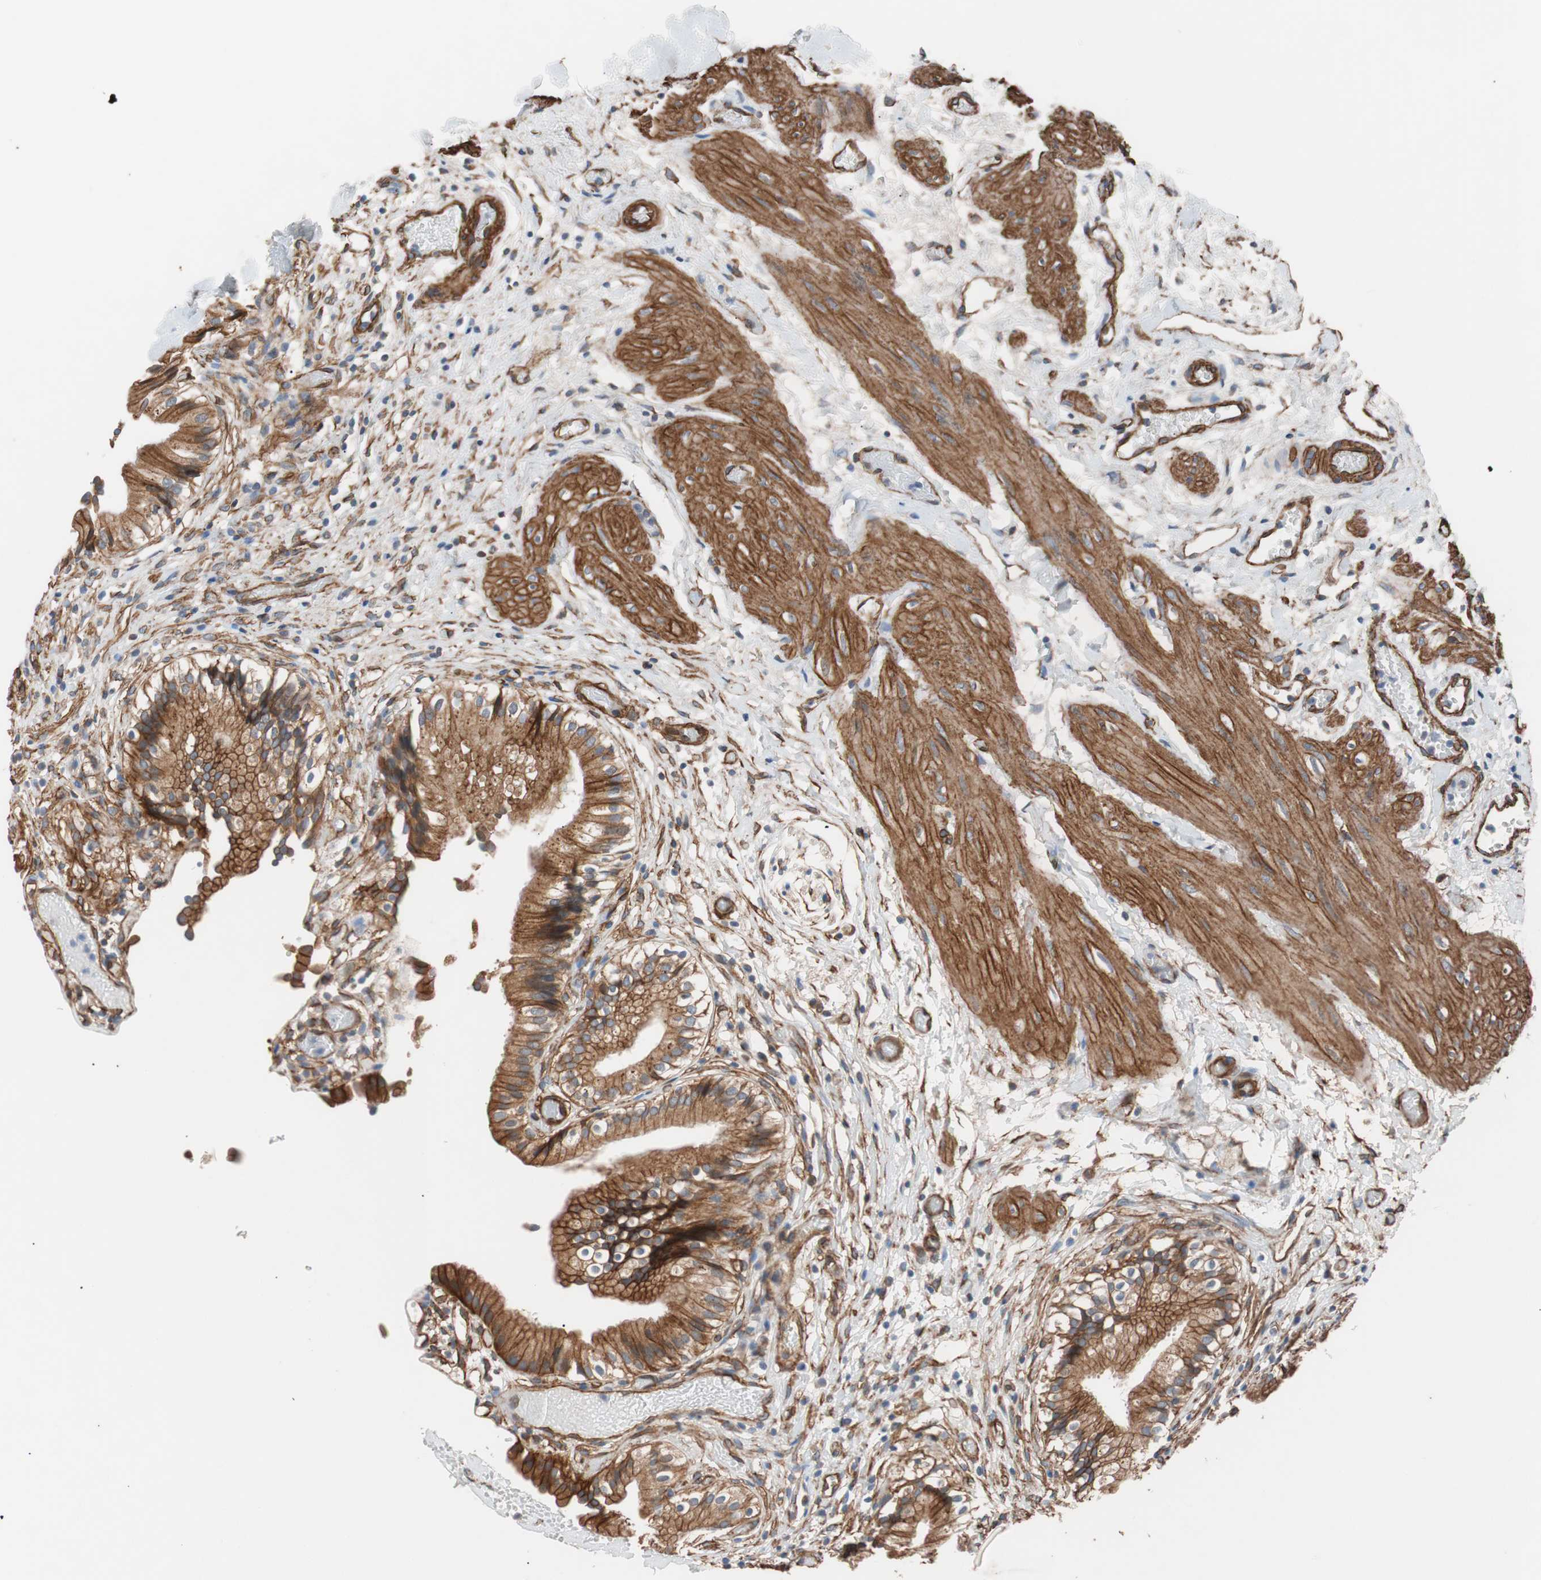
{"staining": {"intensity": "strong", "quantity": ">75%", "location": "cytoplasmic/membranous"}, "tissue": "gallbladder", "cell_type": "Glandular cells", "image_type": "normal", "snomed": [{"axis": "morphology", "description": "Normal tissue, NOS"}, {"axis": "topography", "description": "Gallbladder"}], "caption": "Gallbladder stained with DAB immunohistochemistry (IHC) shows high levels of strong cytoplasmic/membranous positivity in about >75% of glandular cells. Nuclei are stained in blue.", "gene": "SPINT1", "patient": {"sex": "male", "age": 65}}